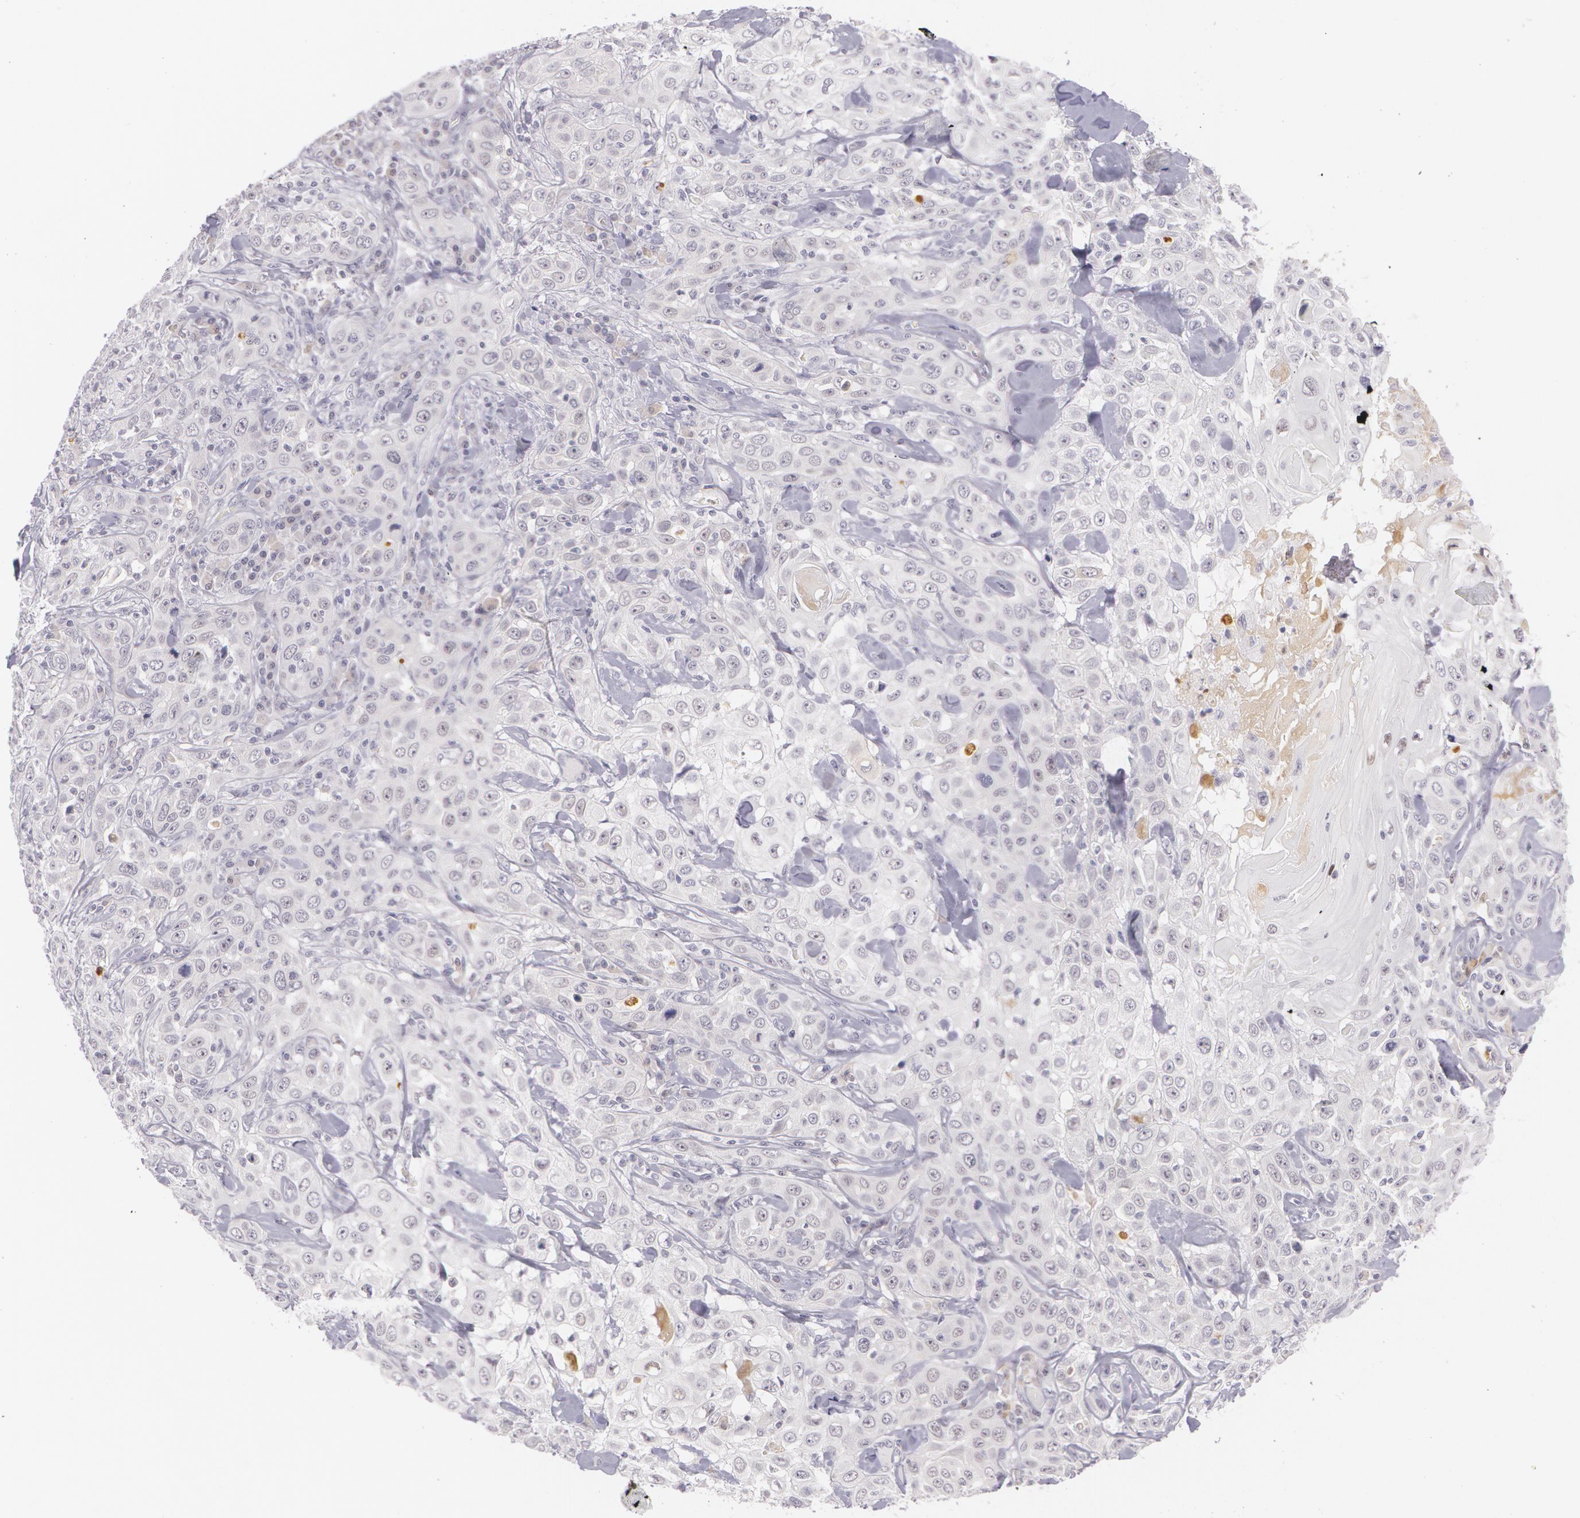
{"staining": {"intensity": "negative", "quantity": "none", "location": "none"}, "tissue": "skin cancer", "cell_type": "Tumor cells", "image_type": "cancer", "snomed": [{"axis": "morphology", "description": "Squamous cell carcinoma, NOS"}, {"axis": "topography", "description": "Skin"}], "caption": "Photomicrograph shows no protein expression in tumor cells of squamous cell carcinoma (skin) tissue.", "gene": "LBP", "patient": {"sex": "male", "age": 84}}